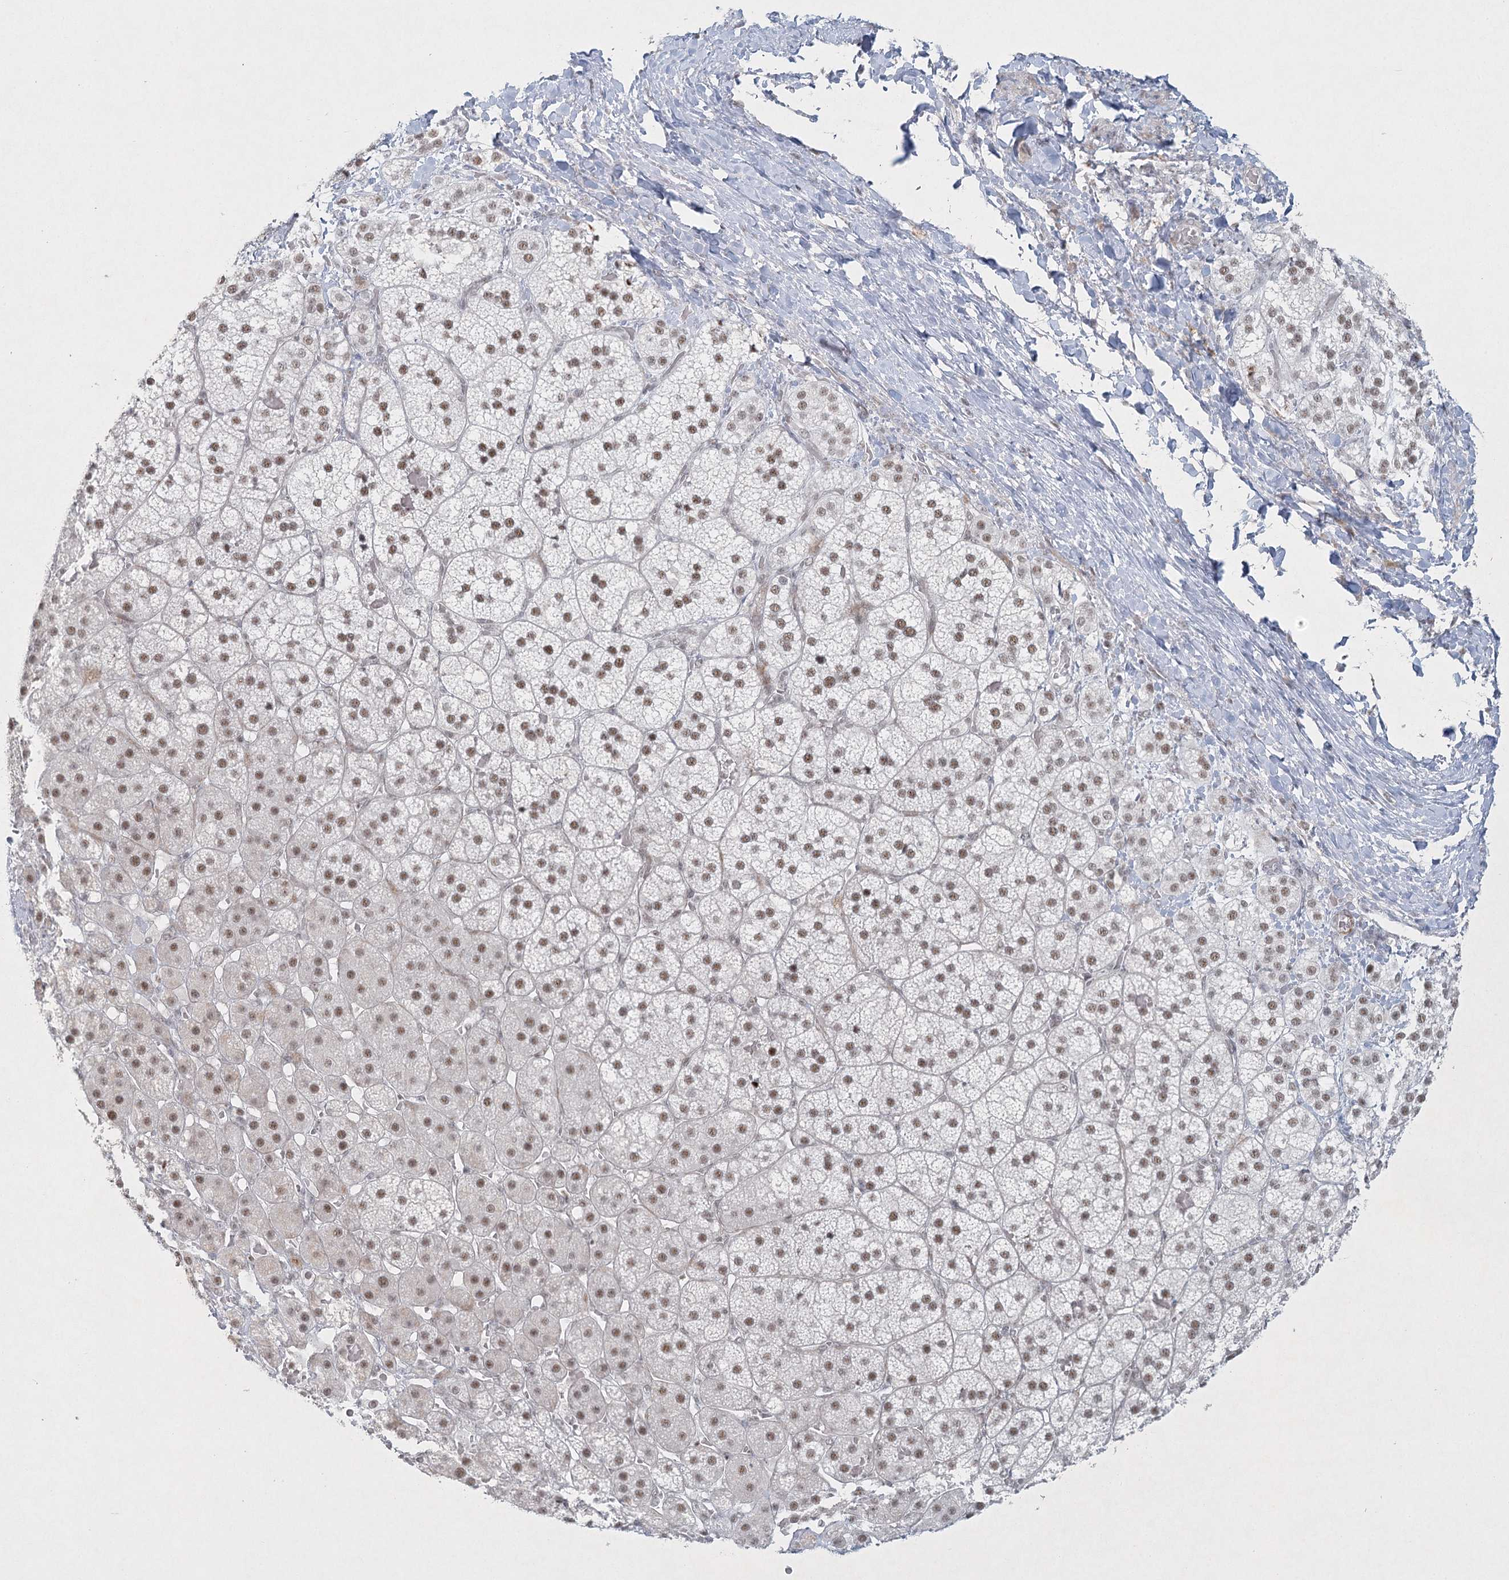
{"staining": {"intensity": "moderate", "quantity": ">75%", "location": "nuclear"}, "tissue": "adrenal gland", "cell_type": "Glandular cells", "image_type": "normal", "snomed": [{"axis": "morphology", "description": "Normal tissue, NOS"}, {"axis": "topography", "description": "Adrenal gland"}], "caption": "Glandular cells reveal medium levels of moderate nuclear positivity in approximately >75% of cells in normal adrenal gland.", "gene": "U2SURP", "patient": {"sex": "female", "age": 44}}